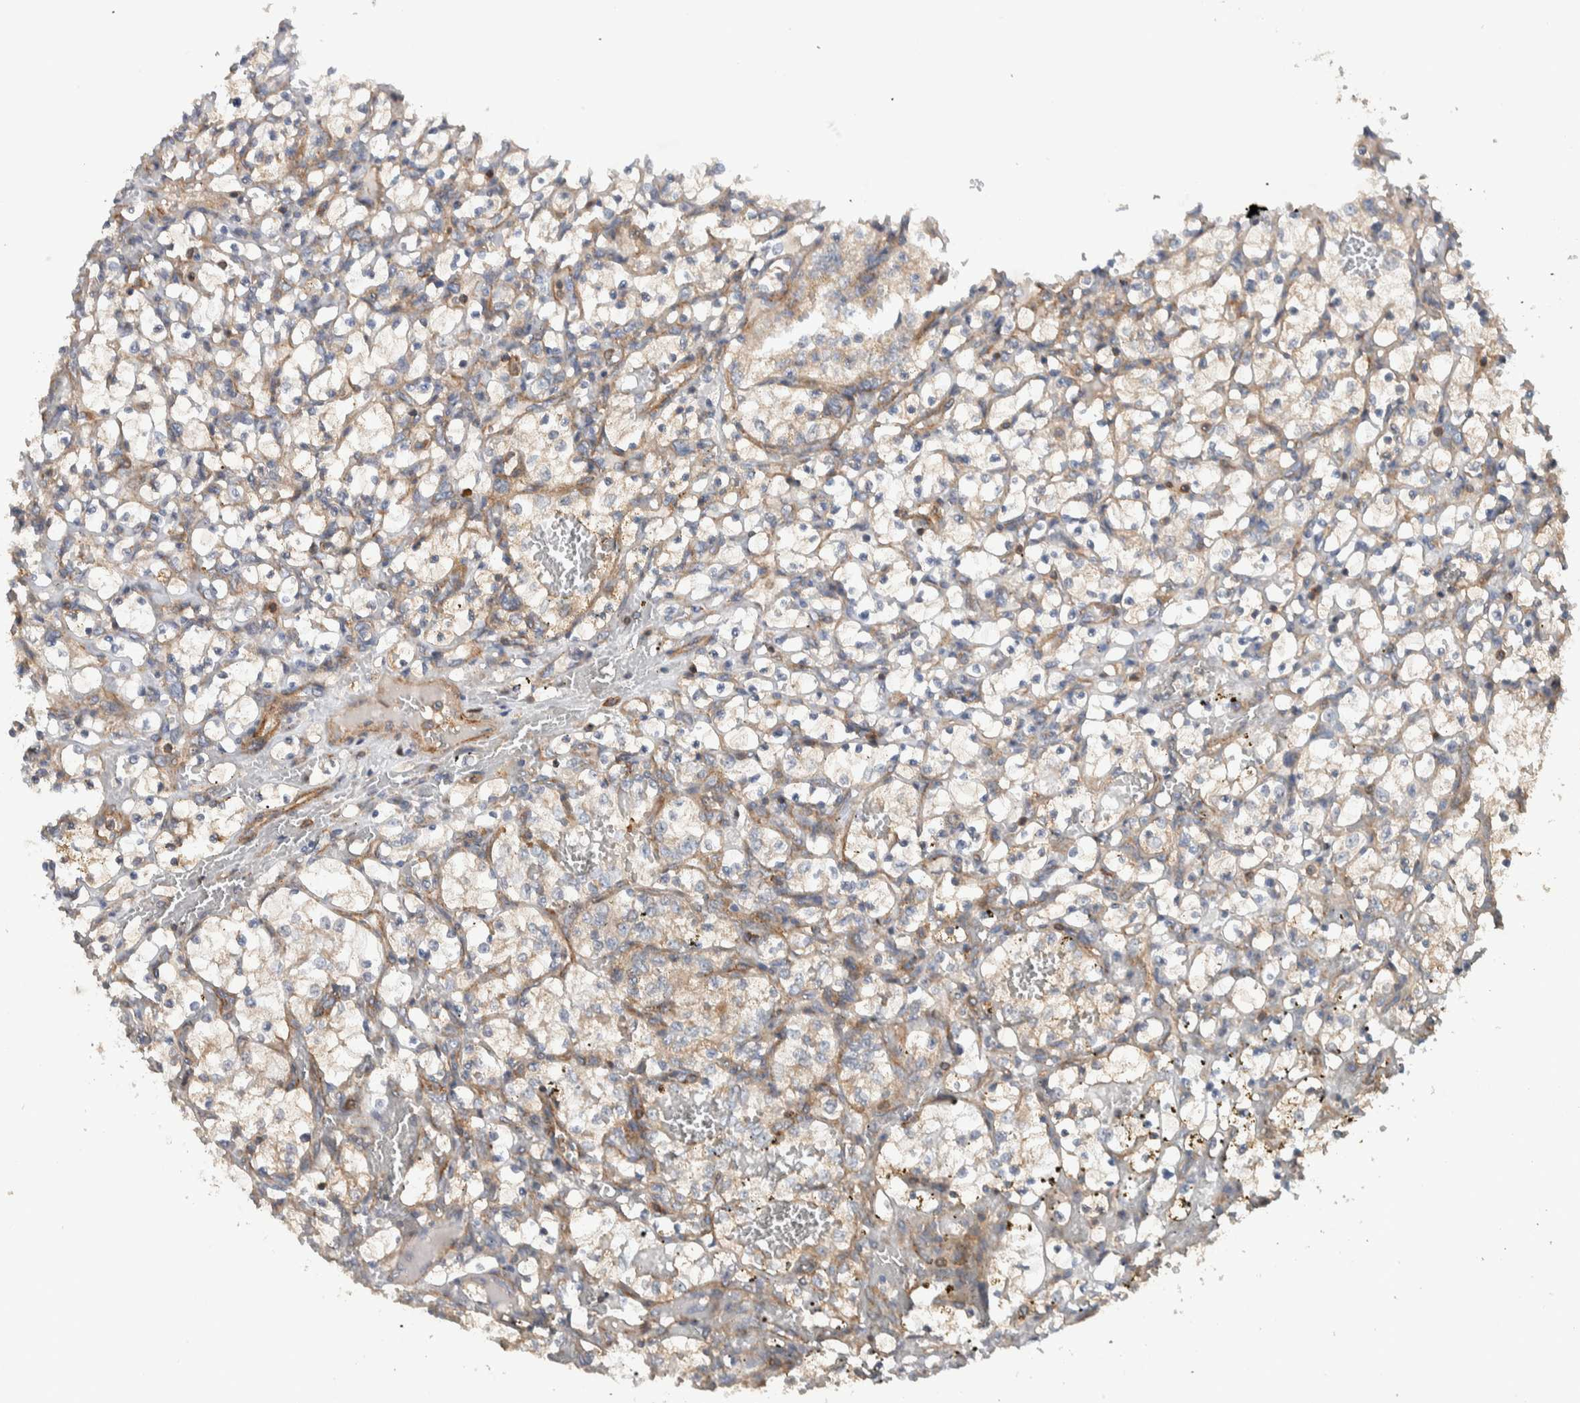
{"staining": {"intensity": "weak", "quantity": "25%-75%", "location": "cytoplasmic/membranous"}, "tissue": "renal cancer", "cell_type": "Tumor cells", "image_type": "cancer", "snomed": [{"axis": "morphology", "description": "Adenocarcinoma, NOS"}, {"axis": "topography", "description": "Kidney"}], "caption": "Renal adenocarcinoma tissue displays weak cytoplasmic/membranous staining in approximately 25%-75% of tumor cells", "gene": "MPRIP", "patient": {"sex": "female", "age": 69}}